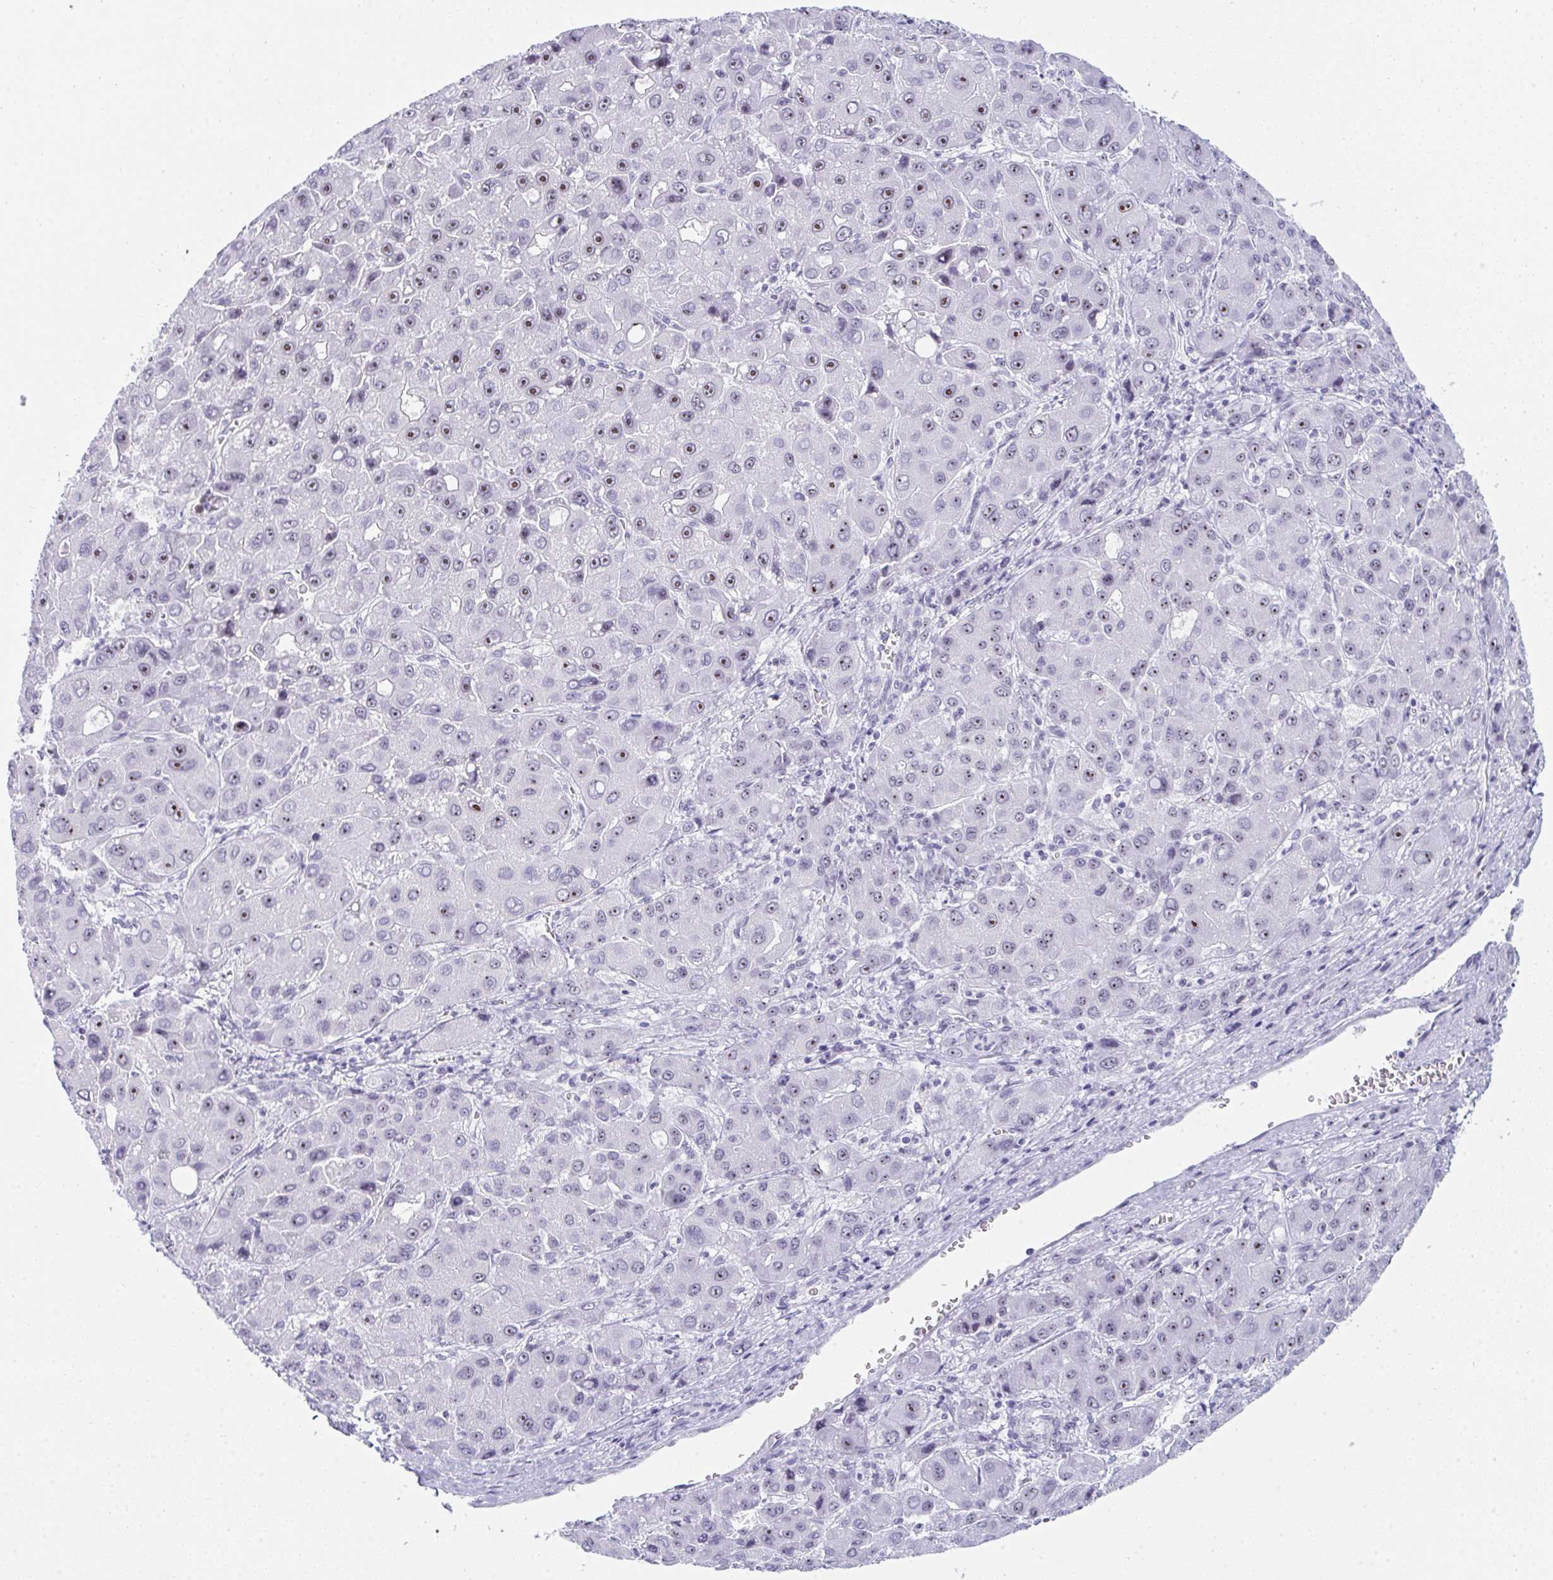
{"staining": {"intensity": "moderate", "quantity": ">75%", "location": "nuclear"}, "tissue": "liver cancer", "cell_type": "Tumor cells", "image_type": "cancer", "snomed": [{"axis": "morphology", "description": "Carcinoma, Hepatocellular, NOS"}, {"axis": "topography", "description": "Liver"}], "caption": "IHC micrograph of neoplastic tissue: human liver cancer stained using IHC displays medium levels of moderate protein expression localized specifically in the nuclear of tumor cells, appearing as a nuclear brown color.", "gene": "NOP10", "patient": {"sex": "male", "age": 55}}